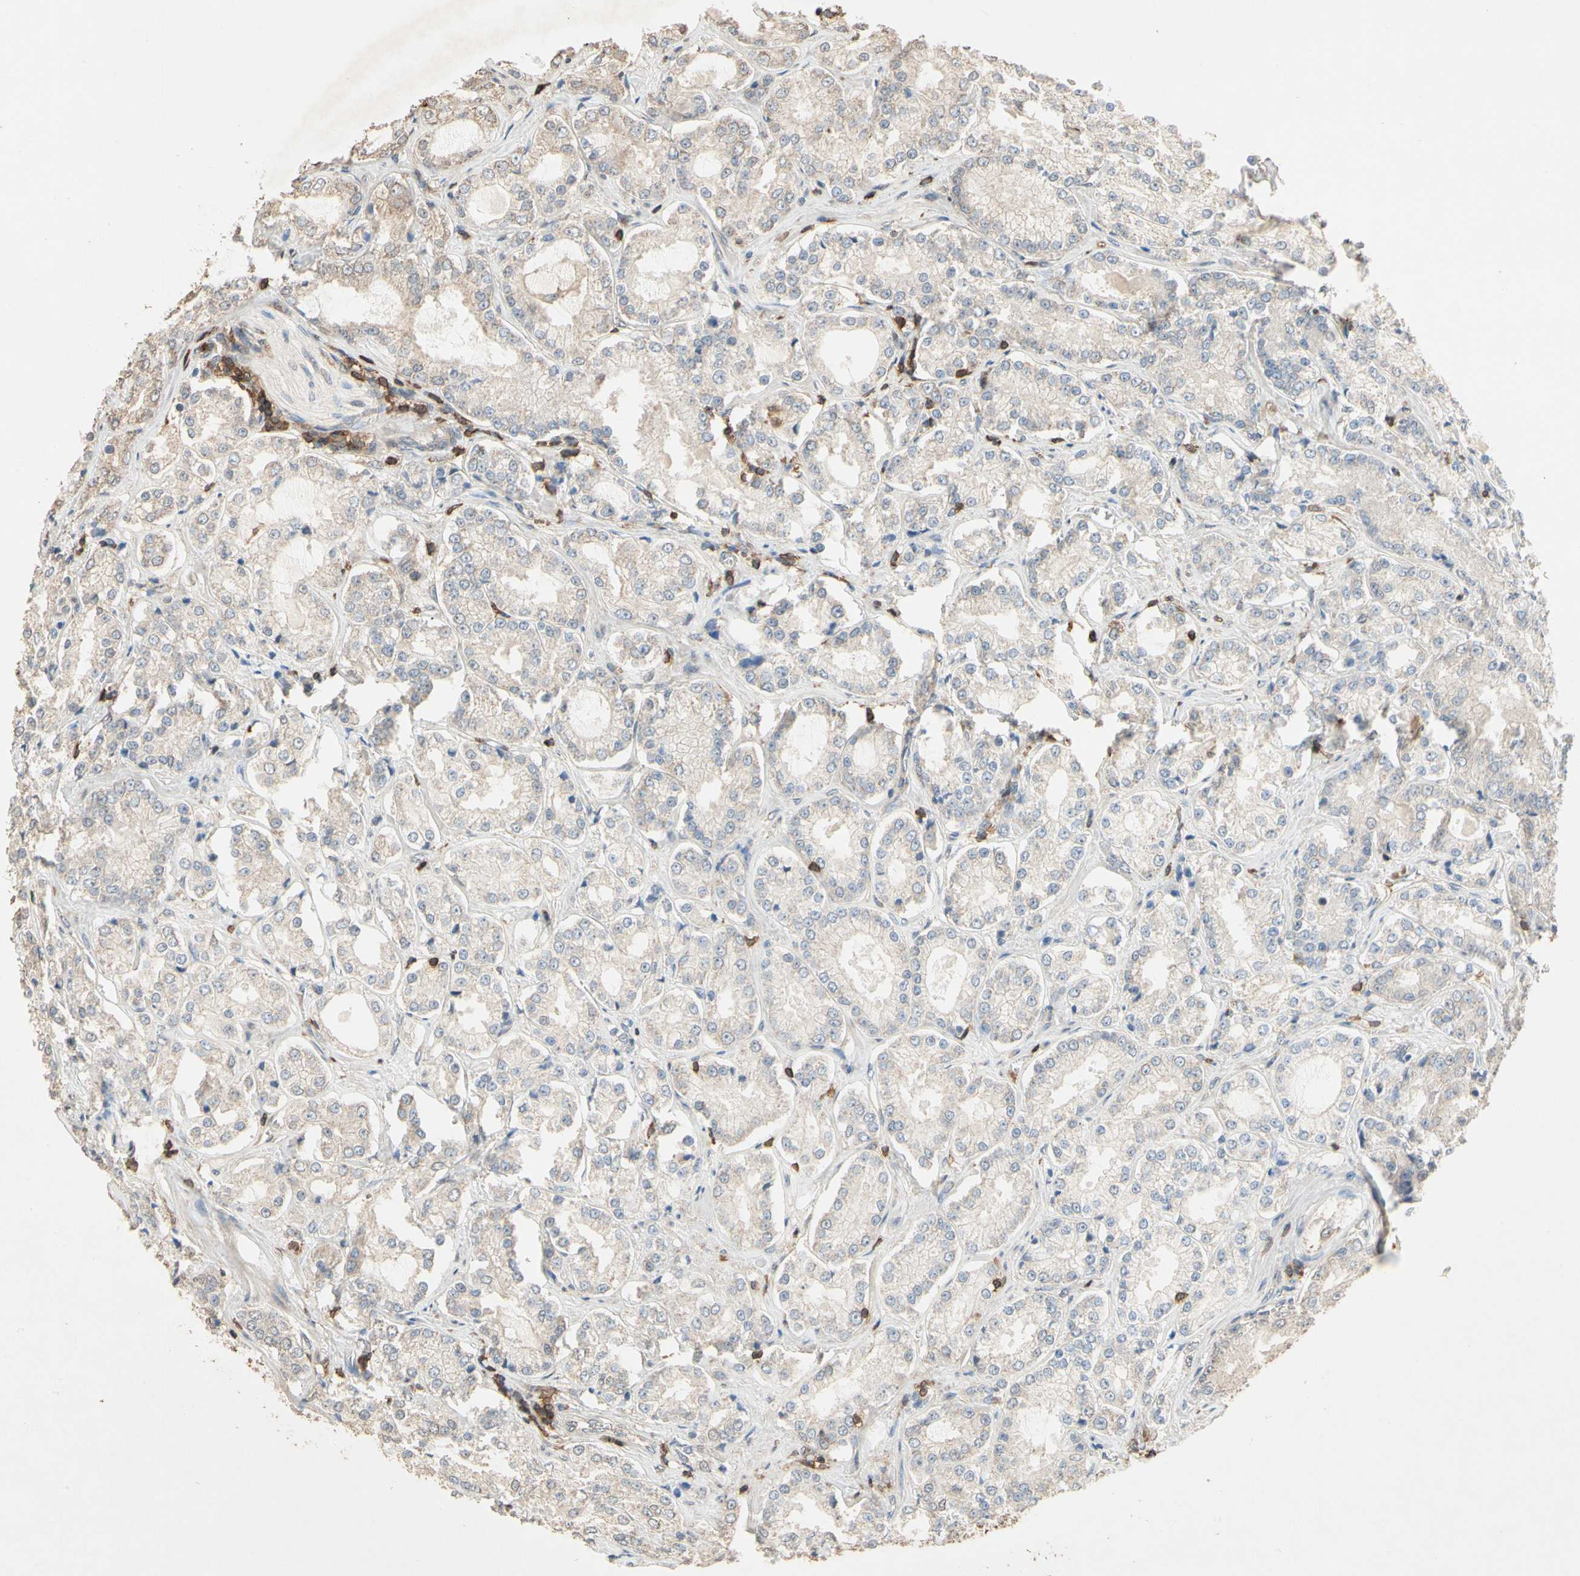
{"staining": {"intensity": "weak", "quantity": "<25%", "location": "cytoplasmic/membranous"}, "tissue": "prostate cancer", "cell_type": "Tumor cells", "image_type": "cancer", "snomed": [{"axis": "morphology", "description": "Adenocarcinoma, High grade"}, {"axis": "topography", "description": "Prostate"}], "caption": "Micrograph shows no protein staining in tumor cells of prostate adenocarcinoma (high-grade) tissue.", "gene": "MAP3K10", "patient": {"sex": "male", "age": 73}}